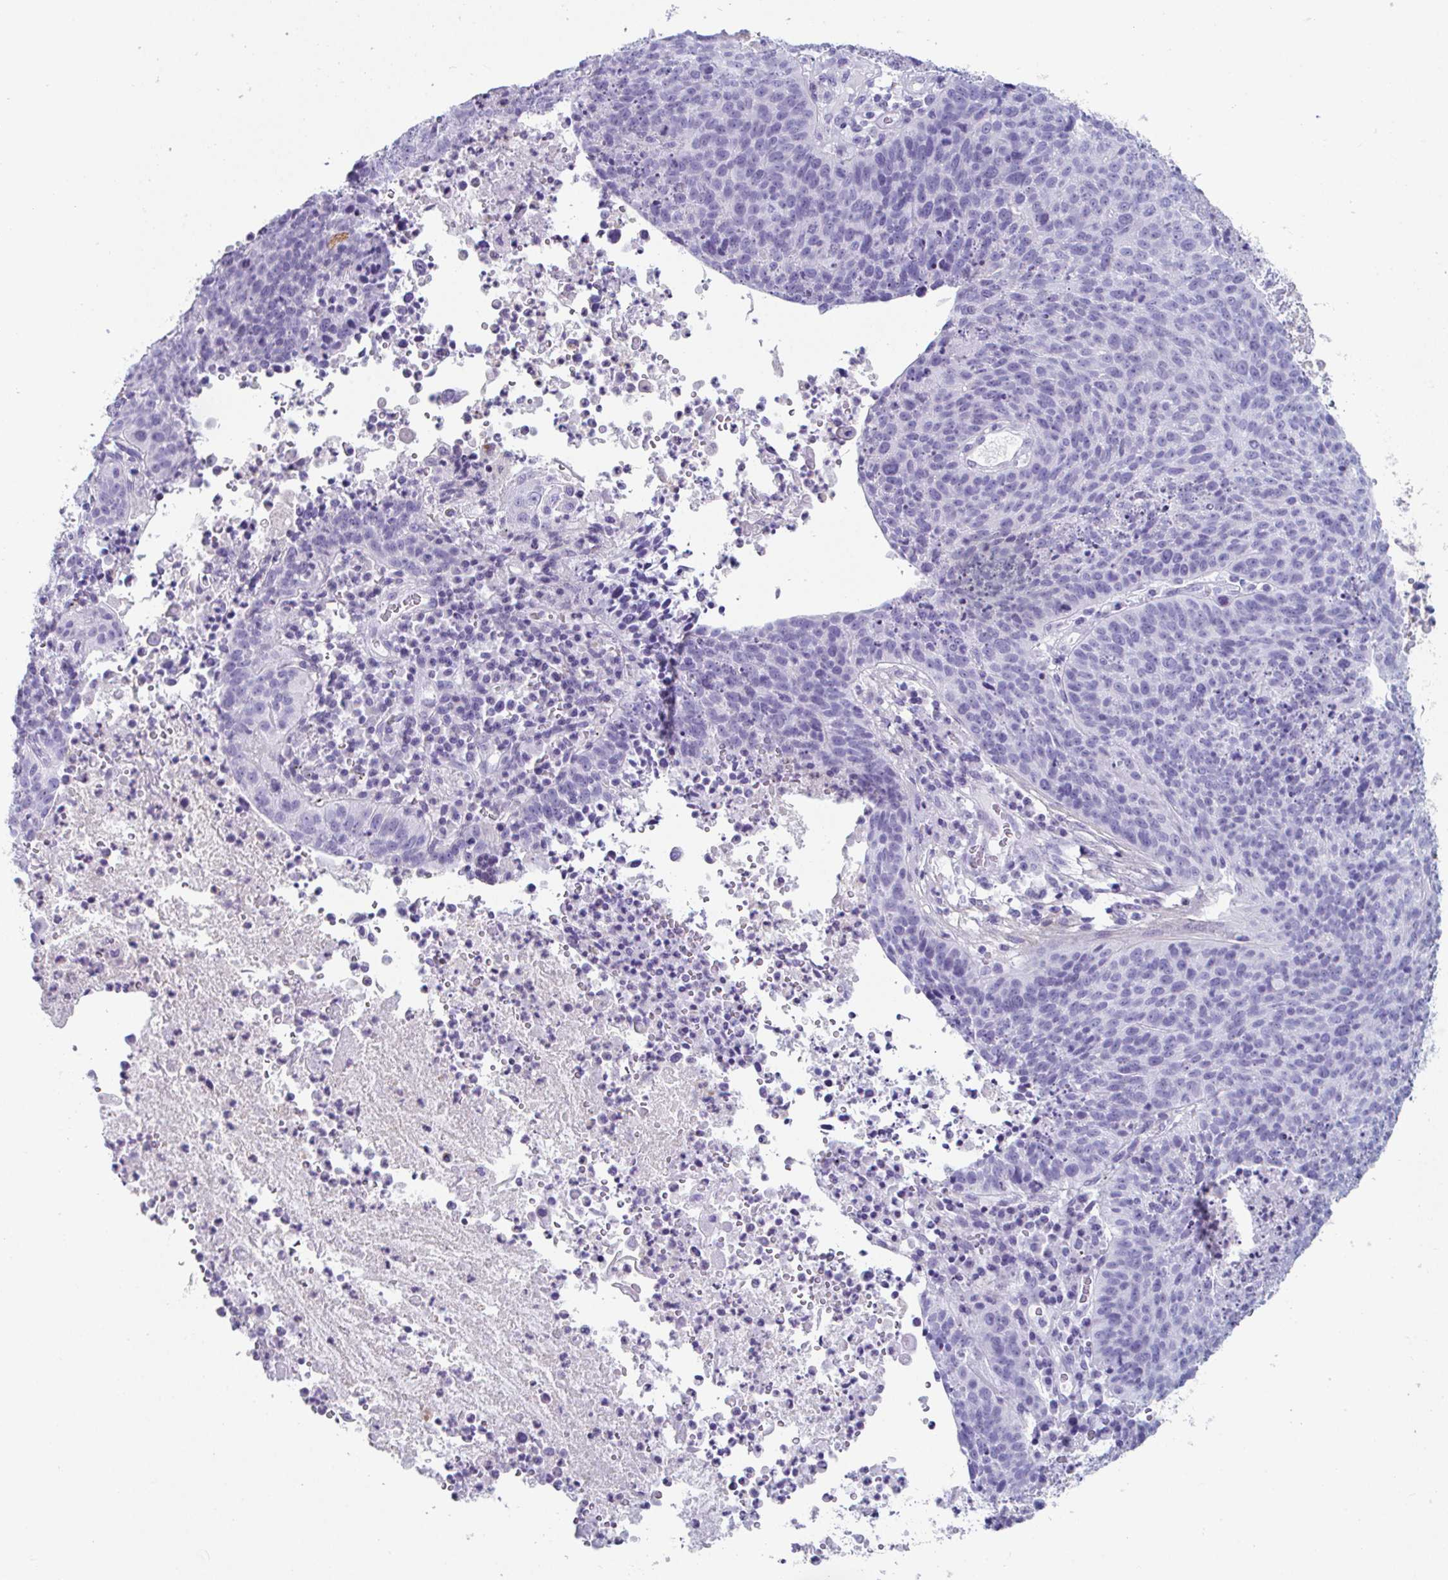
{"staining": {"intensity": "negative", "quantity": "none", "location": "none"}, "tissue": "lung cancer", "cell_type": "Tumor cells", "image_type": "cancer", "snomed": [{"axis": "morphology", "description": "Squamous cell carcinoma, NOS"}, {"axis": "topography", "description": "Lung"}], "caption": "The histopathology image displays no significant positivity in tumor cells of lung squamous cell carcinoma.", "gene": "CREG2", "patient": {"sex": "male", "age": 63}}